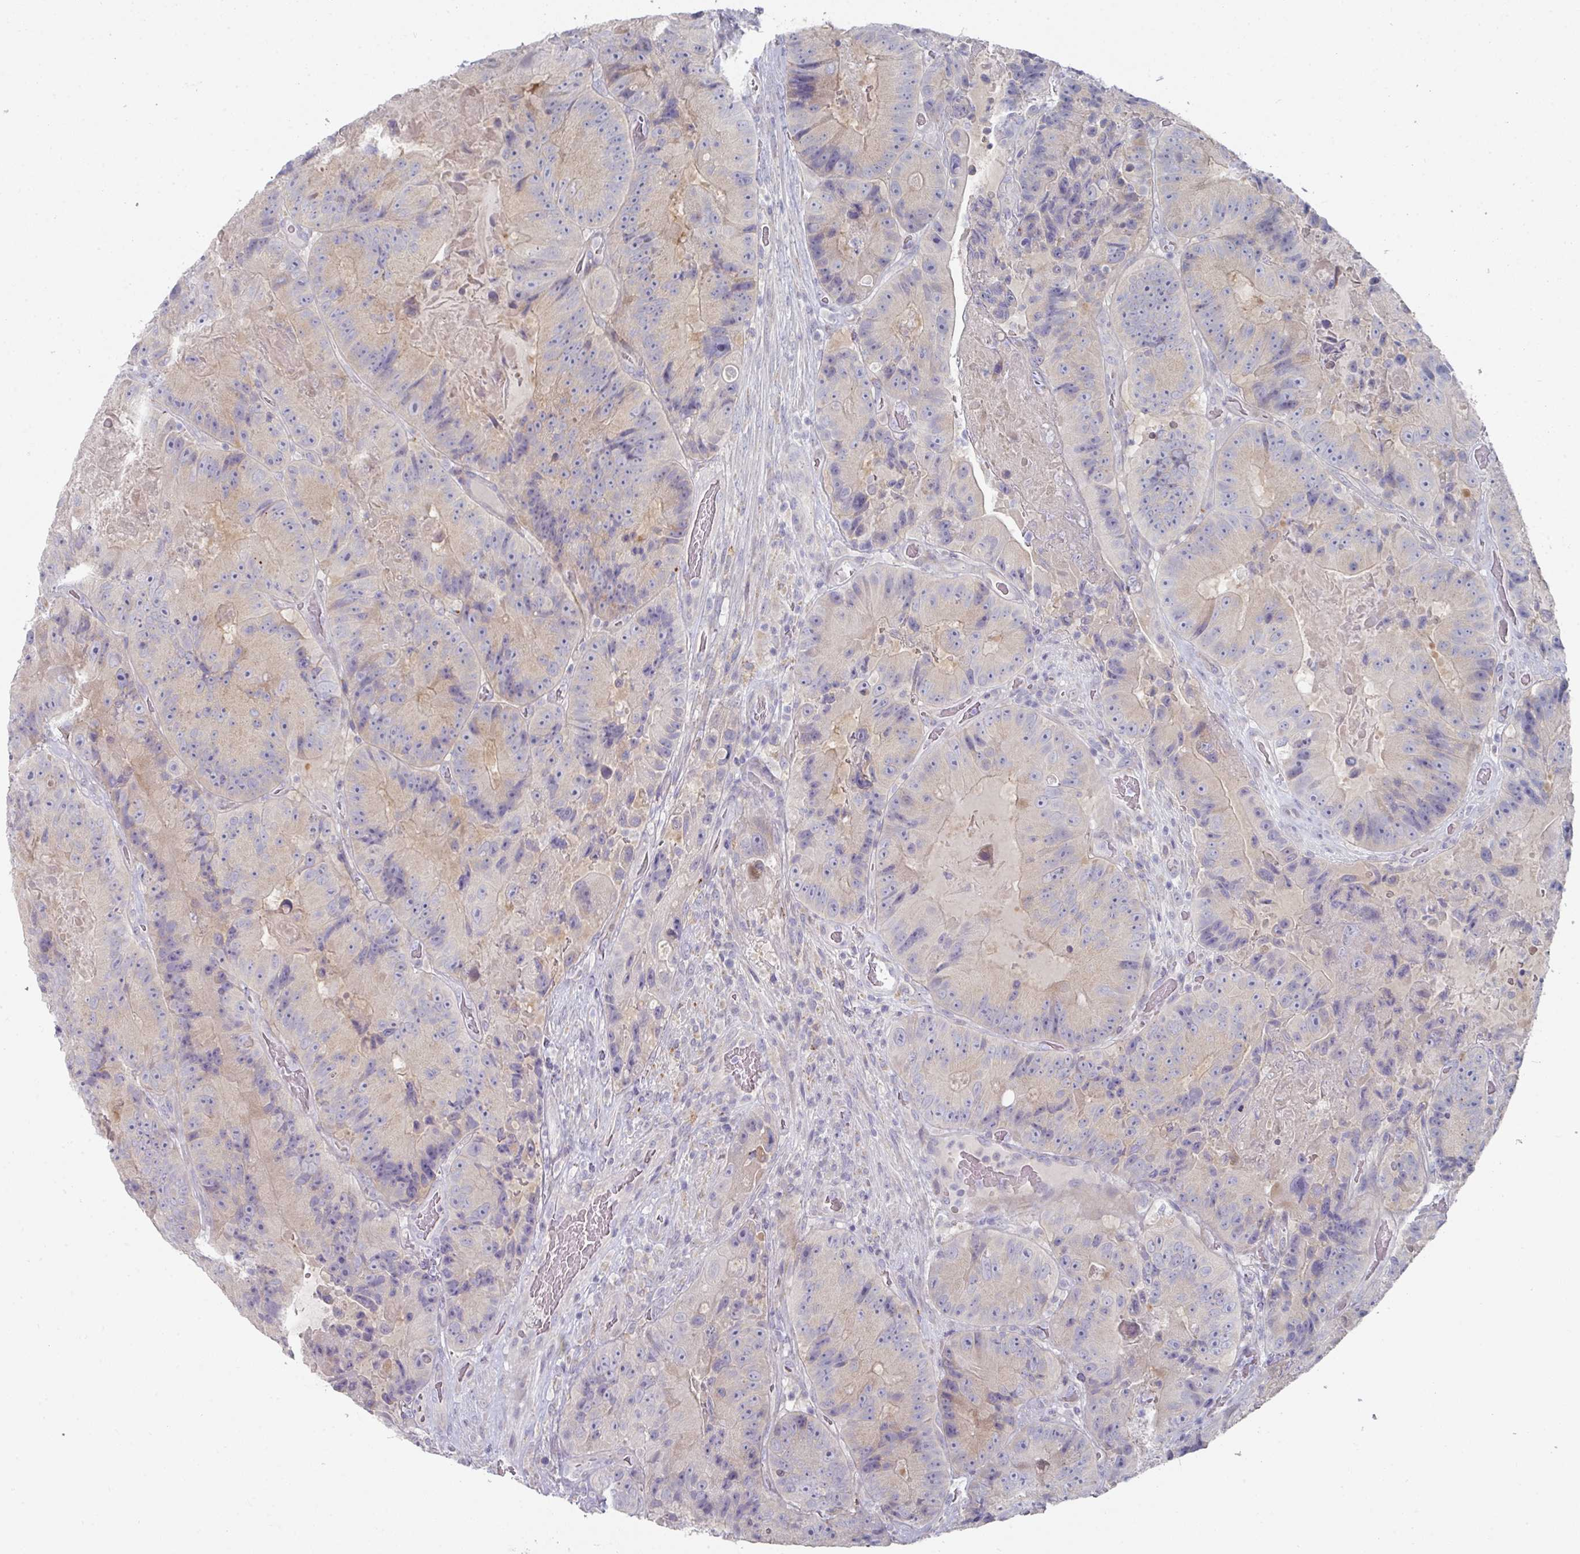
{"staining": {"intensity": "weak", "quantity": "25%-75%", "location": "cytoplasmic/membranous"}, "tissue": "colorectal cancer", "cell_type": "Tumor cells", "image_type": "cancer", "snomed": [{"axis": "morphology", "description": "Adenocarcinoma, NOS"}, {"axis": "topography", "description": "Colon"}], "caption": "Immunohistochemistry (IHC) staining of colorectal adenocarcinoma, which demonstrates low levels of weak cytoplasmic/membranous positivity in about 25%-75% of tumor cells indicating weak cytoplasmic/membranous protein expression. The staining was performed using DAB (brown) for protein detection and nuclei were counterstained in hematoxylin (blue).", "gene": "NT5C1A", "patient": {"sex": "female", "age": 86}}